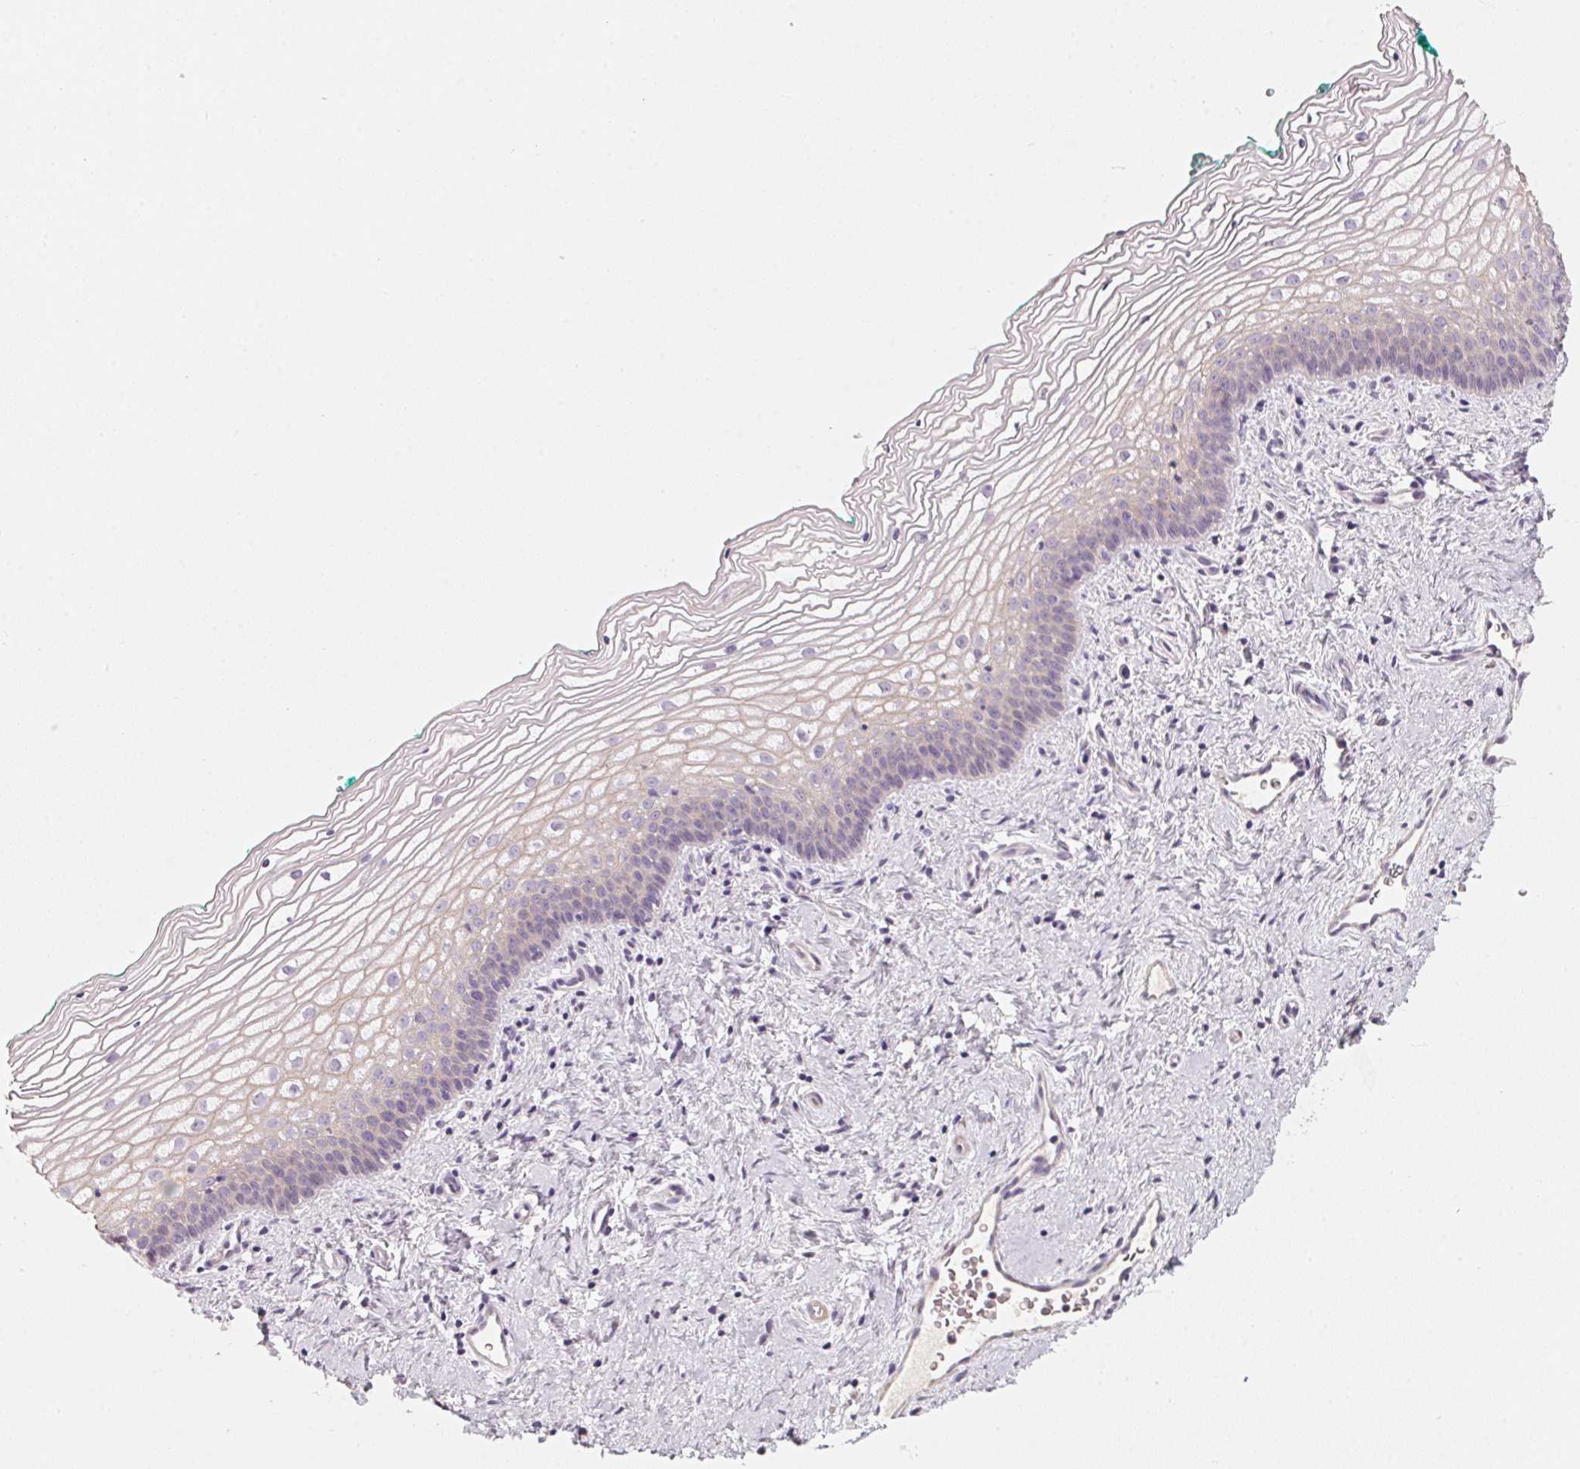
{"staining": {"intensity": "weak", "quantity": "25%-75%", "location": "cytoplasmic/membranous"}, "tissue": "vagina", "cell_type": "Squamous epithelial cells", "image_type": "normal", "snomed": [{"axis": "morphology", "description": "Normal tissue, NOS"}, {"axis": "topography", "description": "Vagina"}], "caption": "IHC (DAB (3,3'-diaminobenzidine)) staining of benign human vagina shows weak cytoplasmic/membranous protein expression in about 25%-75% of squamous epithelial cells.", "gene": "TP53AIP1", "patient": {"sex": "female", "age": 44}}